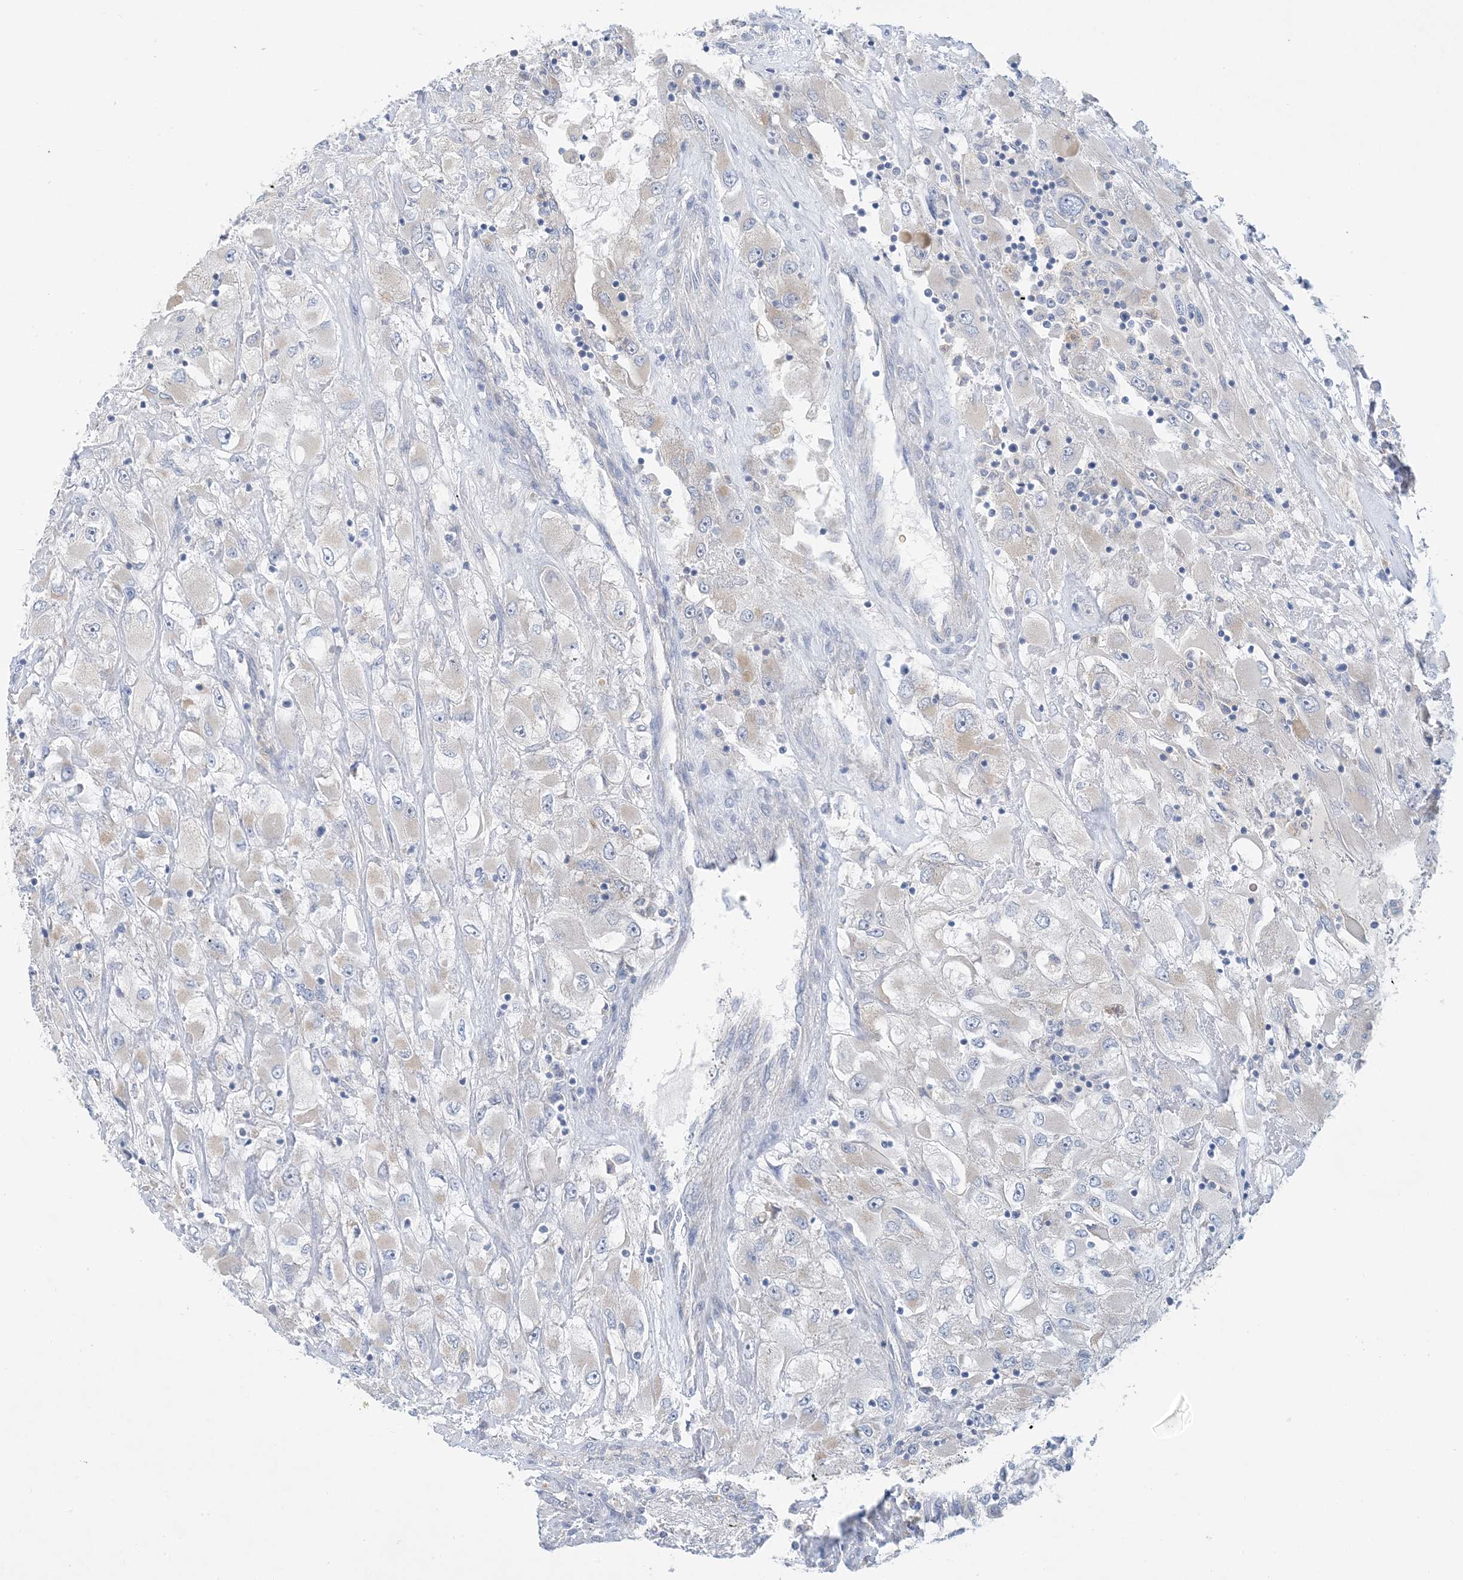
{"staining": {"intensity": "negative", "quantity": "none", "location": "none"}, "tissue": "renal cancer", "cell_type": "Tumor cells", "image_type": "cancer", "snomed": [{"axis": "morphology", "description": "Adenocarcinoma, NOS"}, {"axis": "topography", "description": "Kidney"}], "caption": "There is no significant staining in tumor cells of adenocarcinoma (renal). (Brightfield microscopy of DAB (3,3'-diaminobenzidine) immunohistochemistry at high magnification).", "gene": "ZCCHC18", "patient": {"sex": "female", "age": 52}}